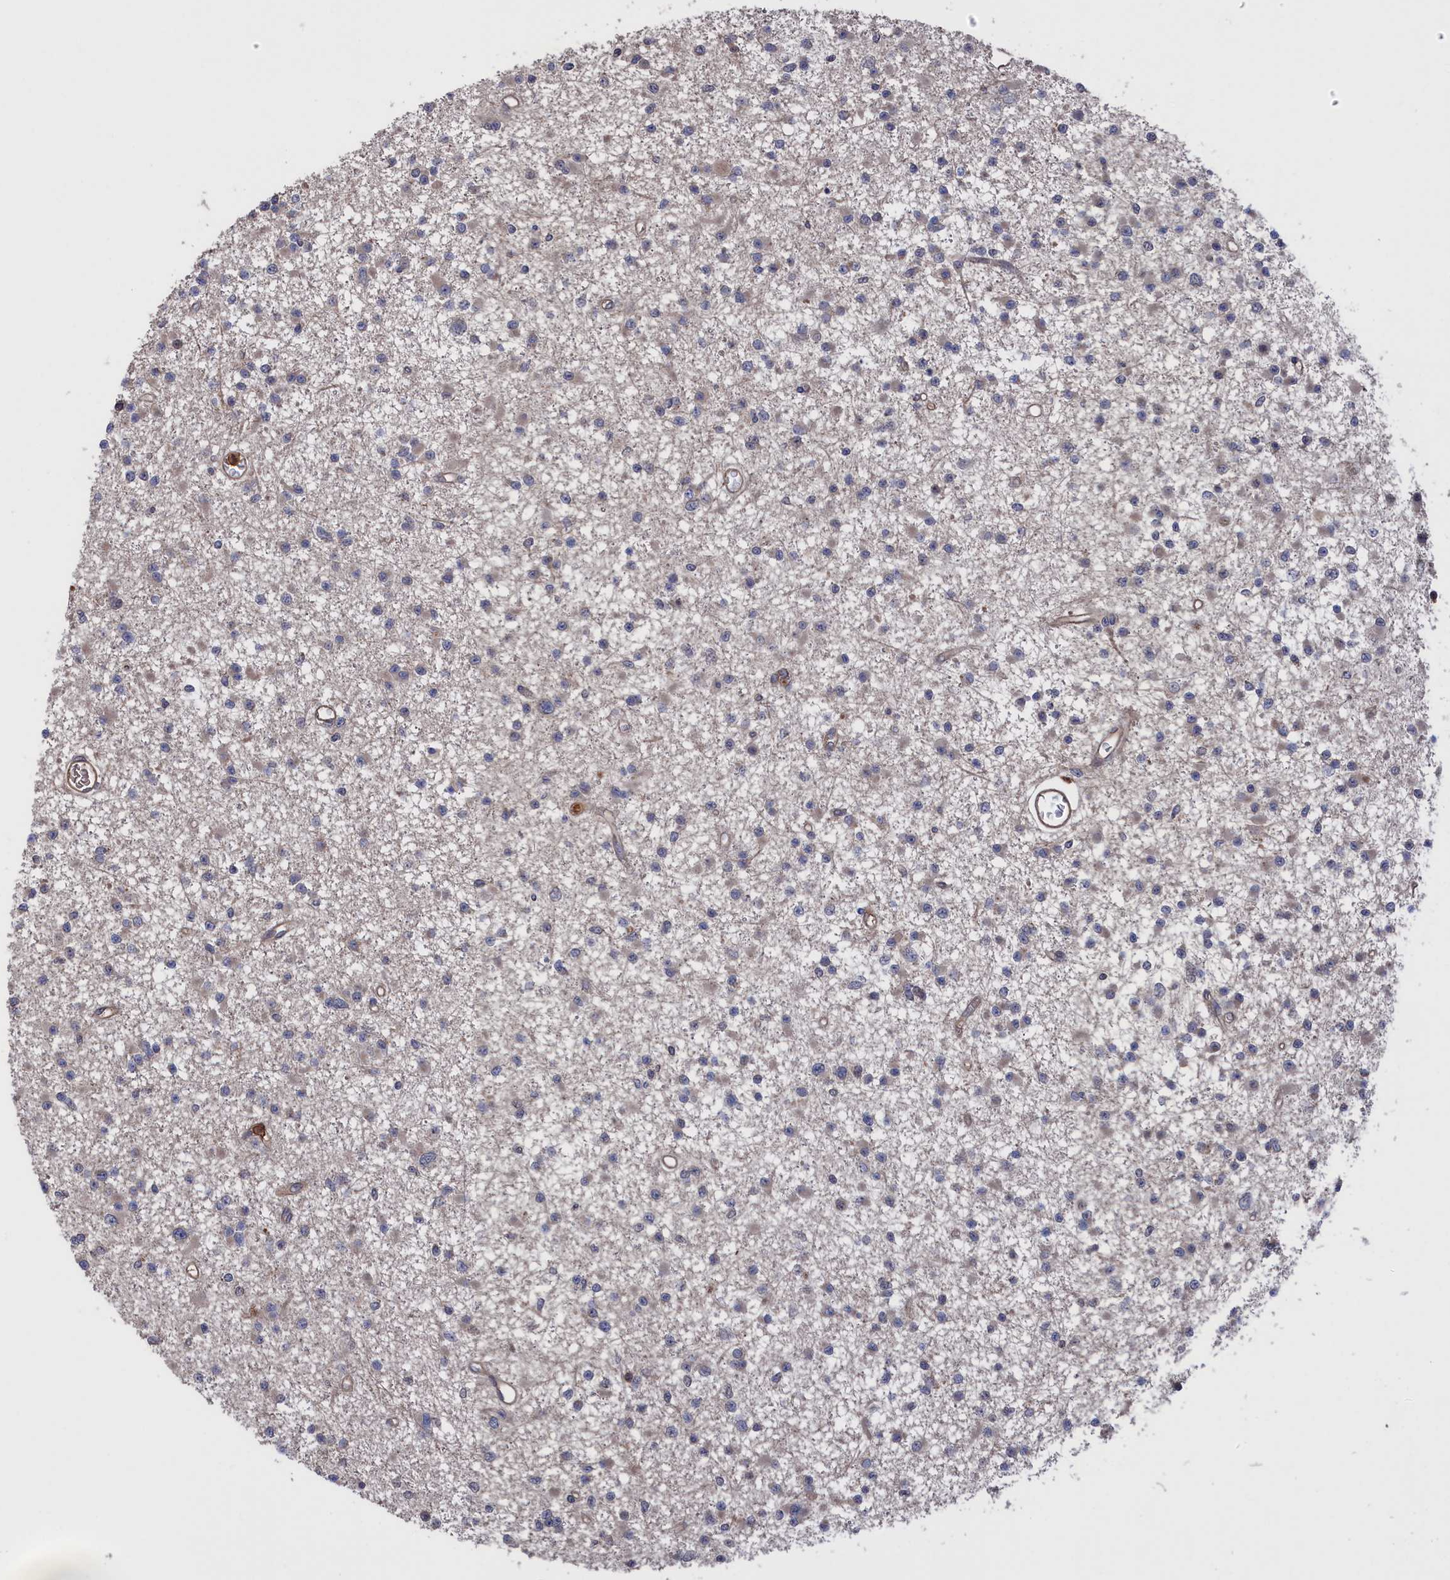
{"staining": {"intensity": "weak", "quantity": "<25%", "location": "cytoplasmic/membranous"}, "tissue": "glioma", "cell_type": "Tumor cells", "image_type": "cancer", "snomed": [{"axis": "morphology", "description": "Glioma, malignant, Low grade"}, {"axis": "topography", "description": "Brain"}], "caption": "This image is of malignant glioma (low-grade) stained with IHC to label a protein in brown with the nuclei are counter-stained blue. There is no expression in tumor cells. The staining was performed using DAB to visualize the protein expression in brown, while the nuclei were stained in blue with hematoxylin (Magnification: 20x).", "gene": "PLA2G15", "patient": {"sex": "female", "age": 22}}